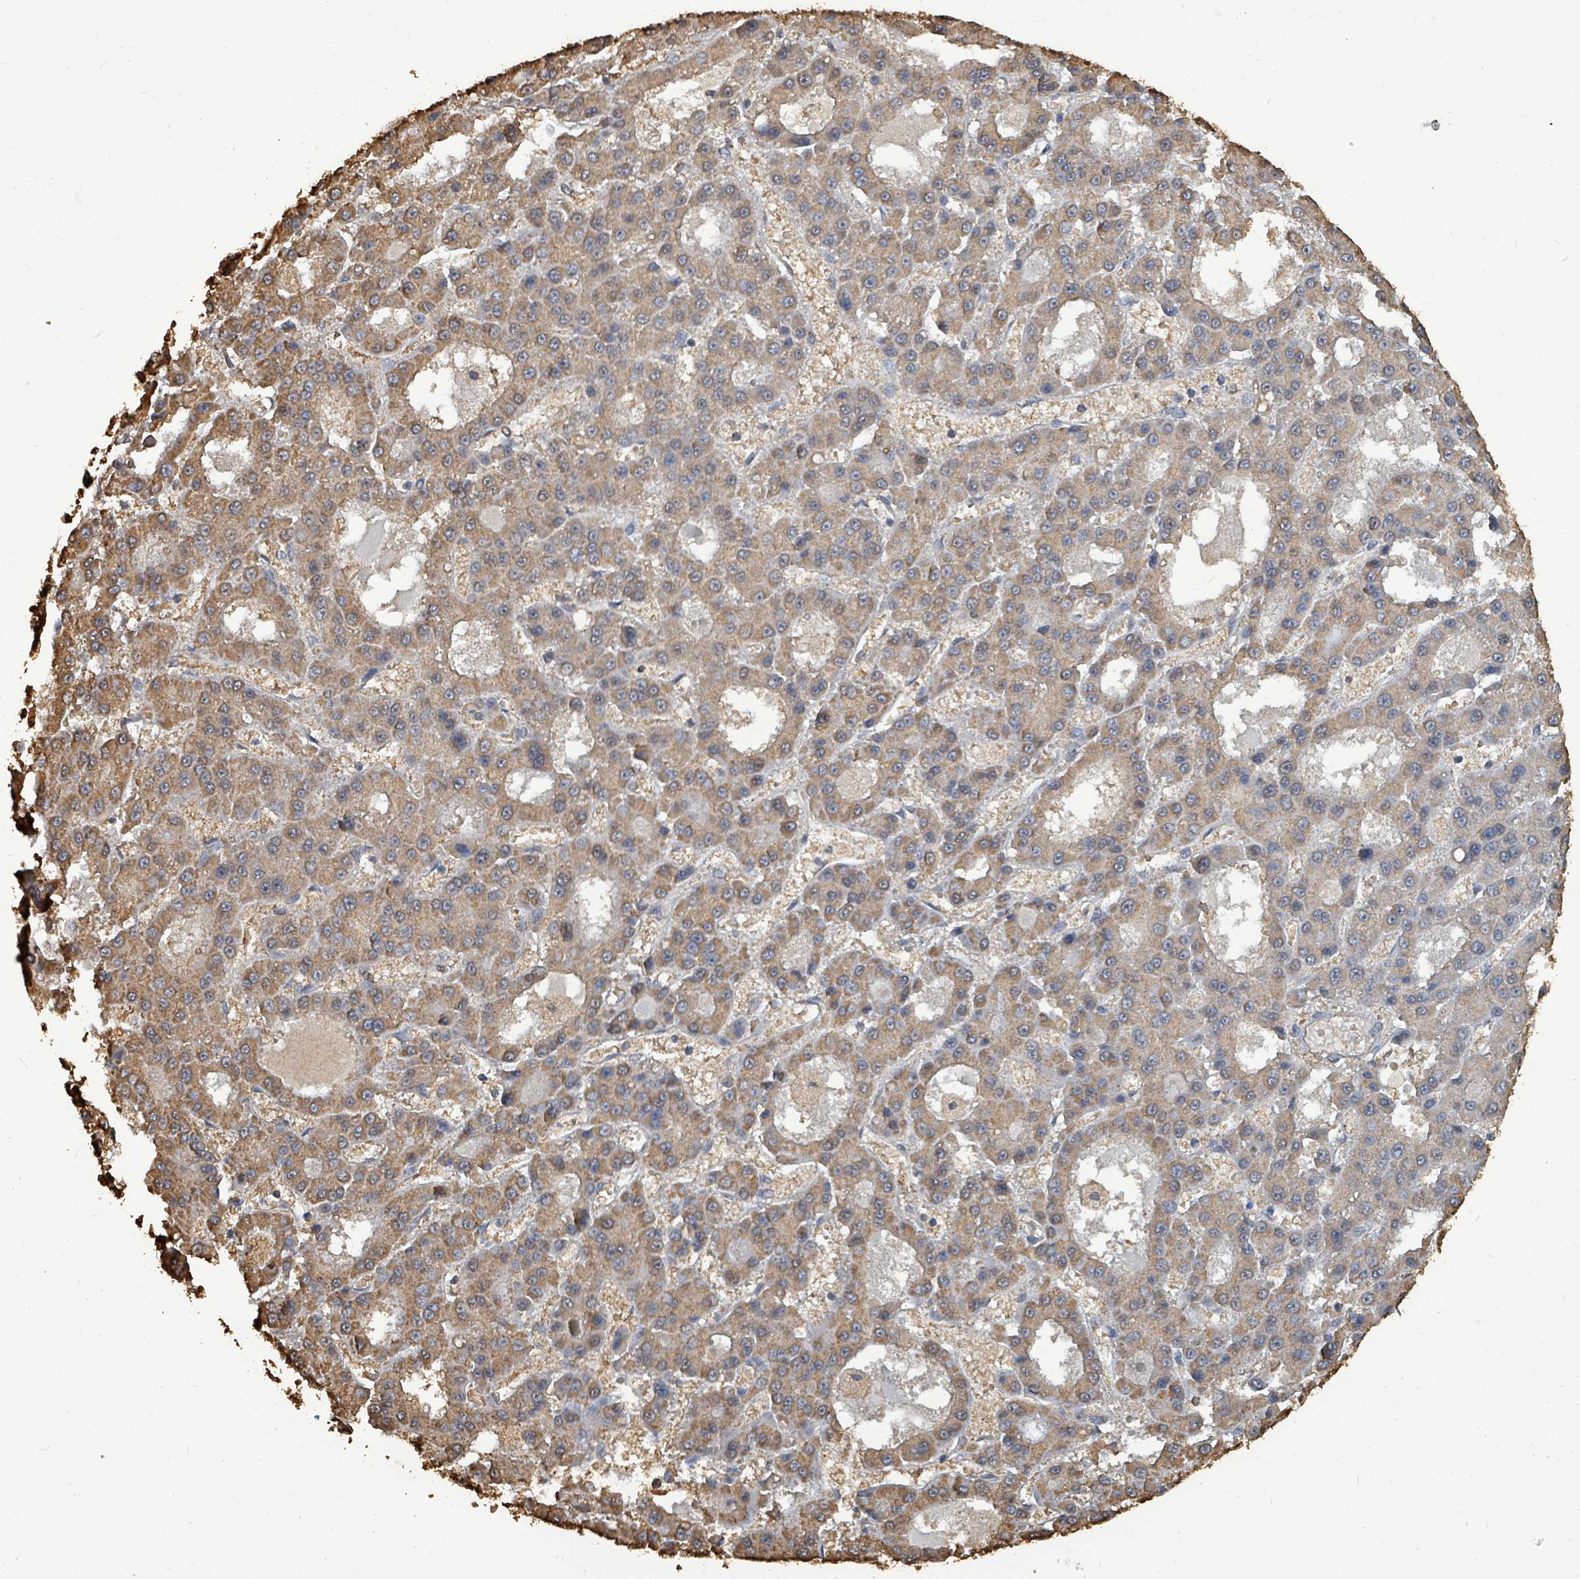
{"staining": {"intensity": "moderate", "quantity": ">75%", "location": "cytoplasmic/membranous"}, "tissue": "liver cancer", "cell_type": "Tumor cells", "image_type": "cancer", "snomed": [{"axis": "morphology", "description": "Carcinoma, Hepatocellular, NOS"}, {"axis": "topography", "description": "Liver"}], "caption": "A histopathology image of human hepatocellular carcinoma (liver) stained for a protein shows moderate cytoplasmic/membranous brown staining in tumor cells.", "gene": "C6orf52", "patient": {"sex": "male", "age": 70}}